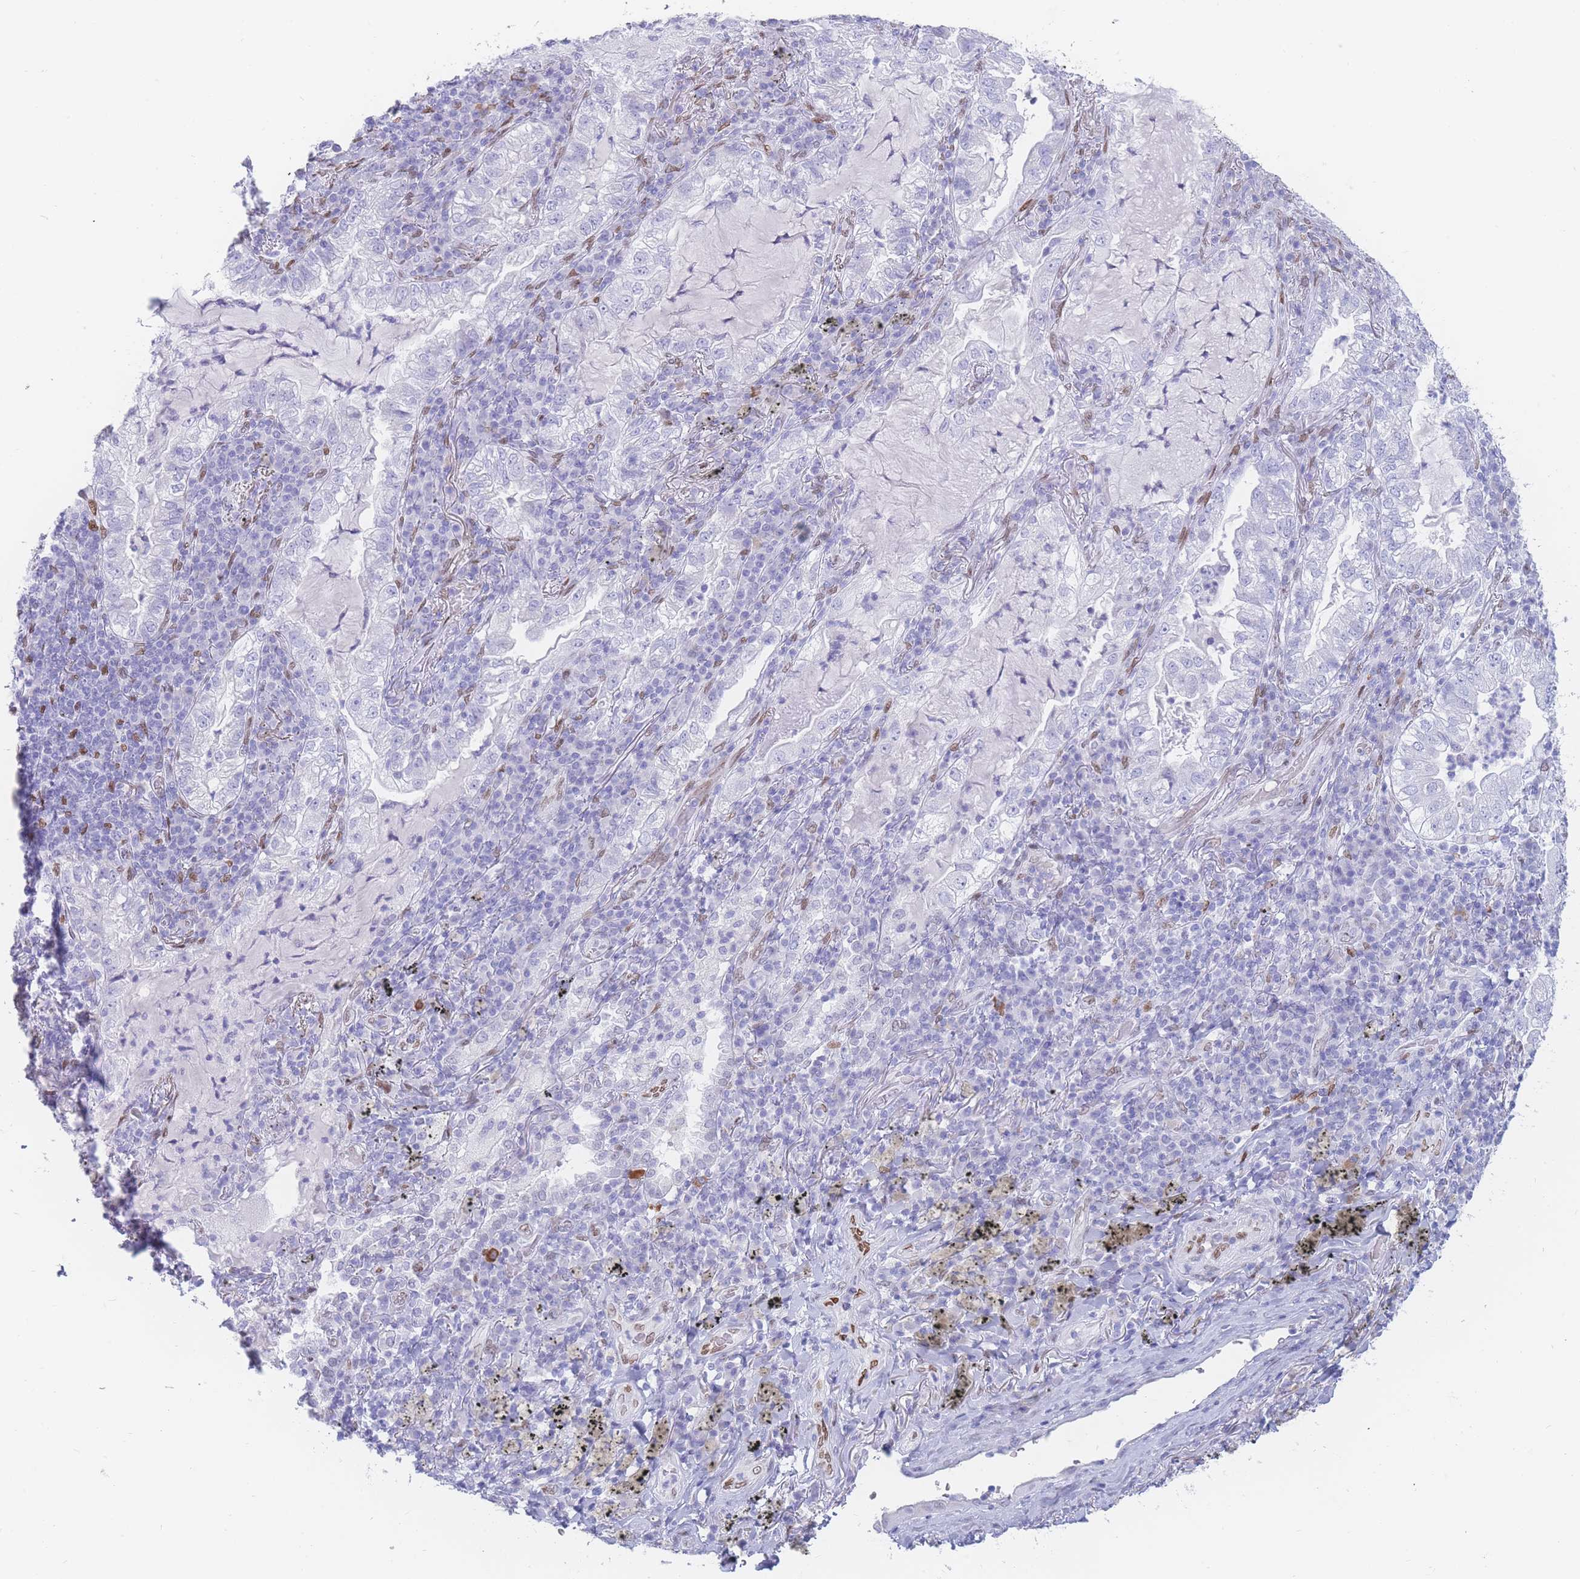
{"staining": {"intensity": "negative", "quantity": "none", "location": "none"}, "tissue": "lung cancer", "cell_type": "Tumor cells", "image_type": "cancer", "snomed": [{"axis": "morphology", "description": "Adenocarcinoma, NOS"}, {"axis": "topography", "description": "Lung"}], "caption": "The micrograph shows no staining of tumor cells in lung cancer.", "gene": "PSMB5", "patient": {"sex": "female", "age": 73}}